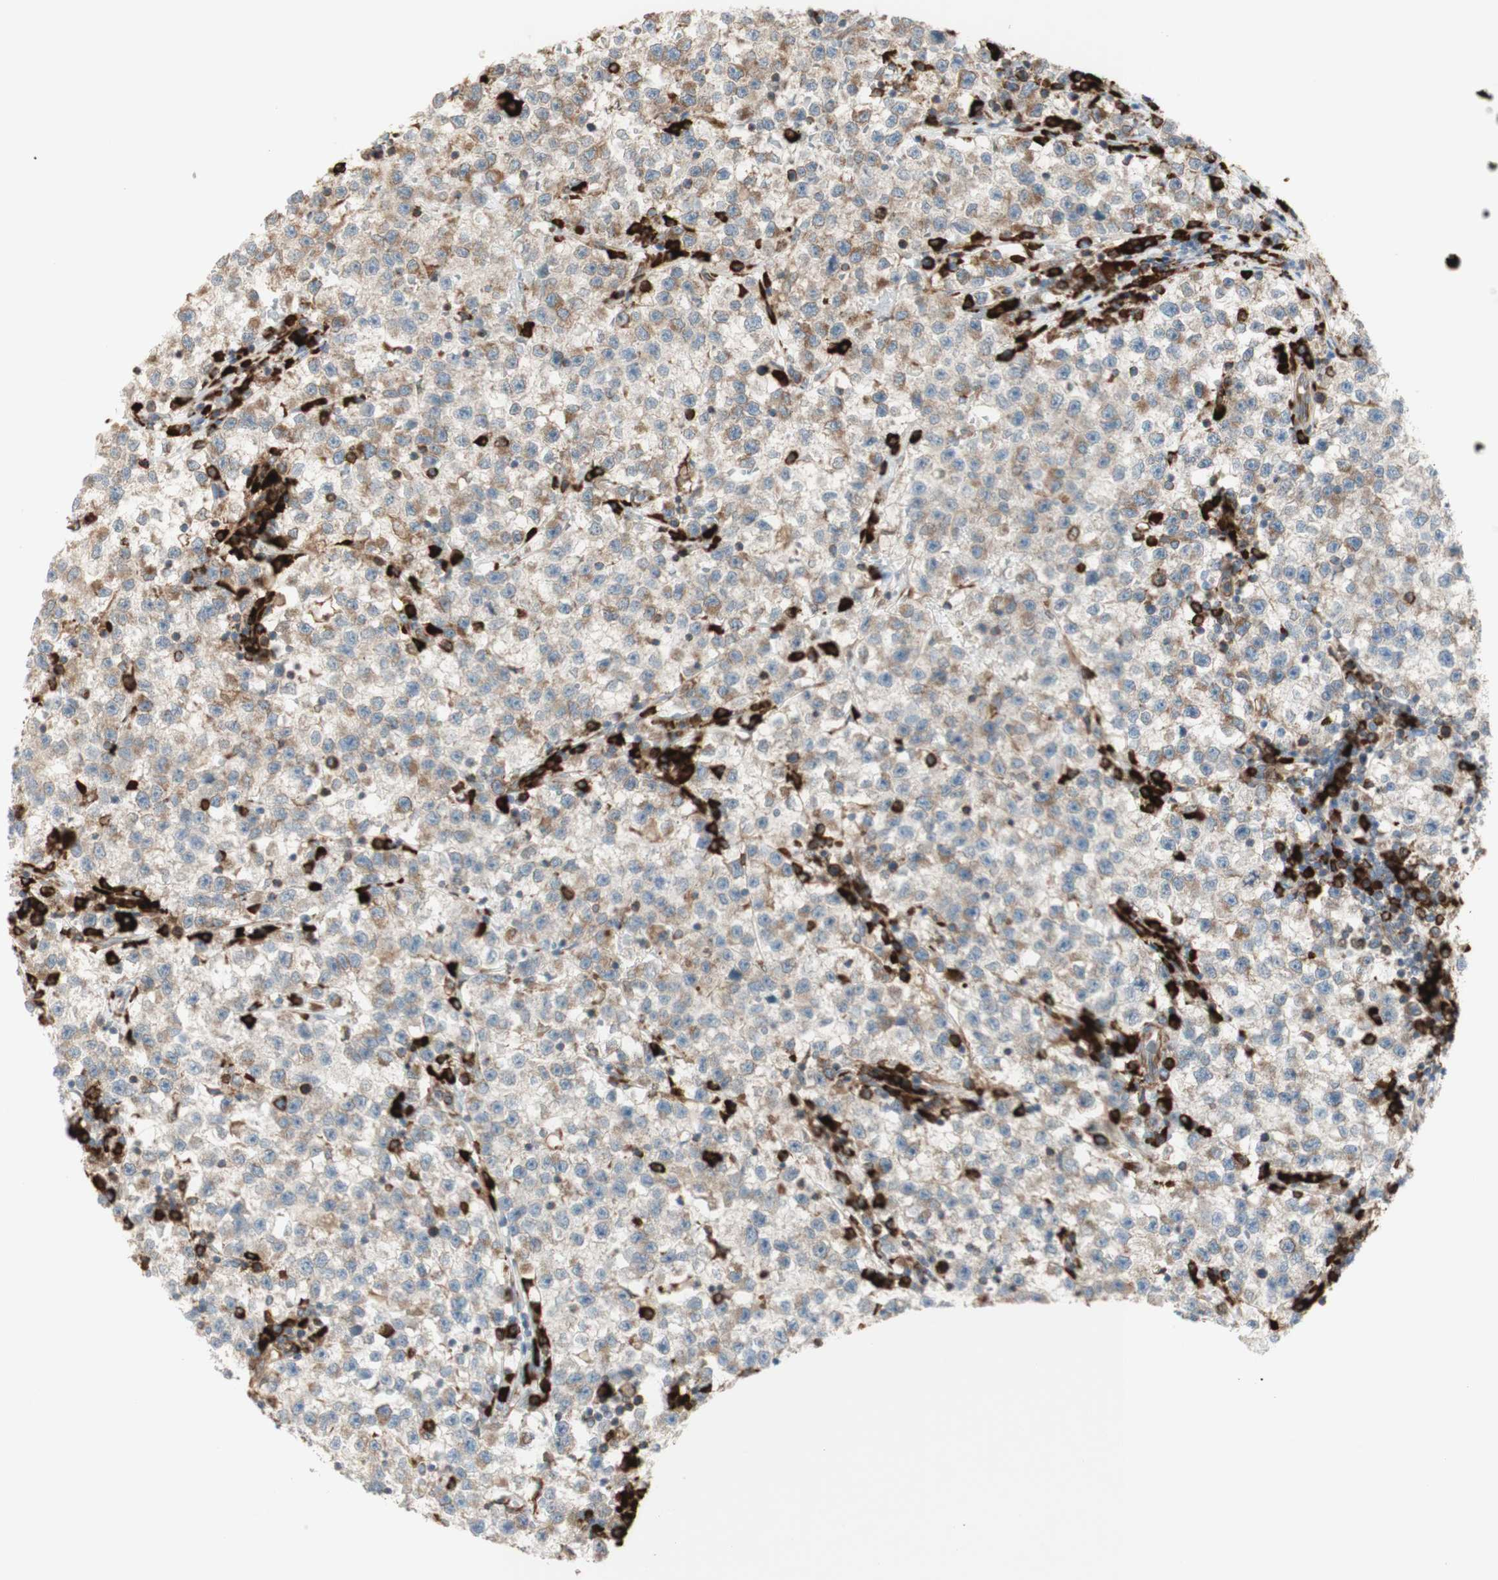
{"staining": {"intensity": "weak", "quantity": ">75%", "location": "cytoplasmic/membranous"}, "tissue": "testis cancer", "cell_type": "Tumor cells", "image_type": "cancer", "snomed": [{"axis": "morphology", "description": "Seminoma, NOS"}, {"axis": "topography", "description": "Testis"}], "caption": "This photomicrograph demonstrates IHC staining of testis cancer (seminoma), with low weak cytoplasmic/membranous staining in about >75% of tumor cells.", "gene": "MANF", "patient": {"sex": "male", "age": 22}}